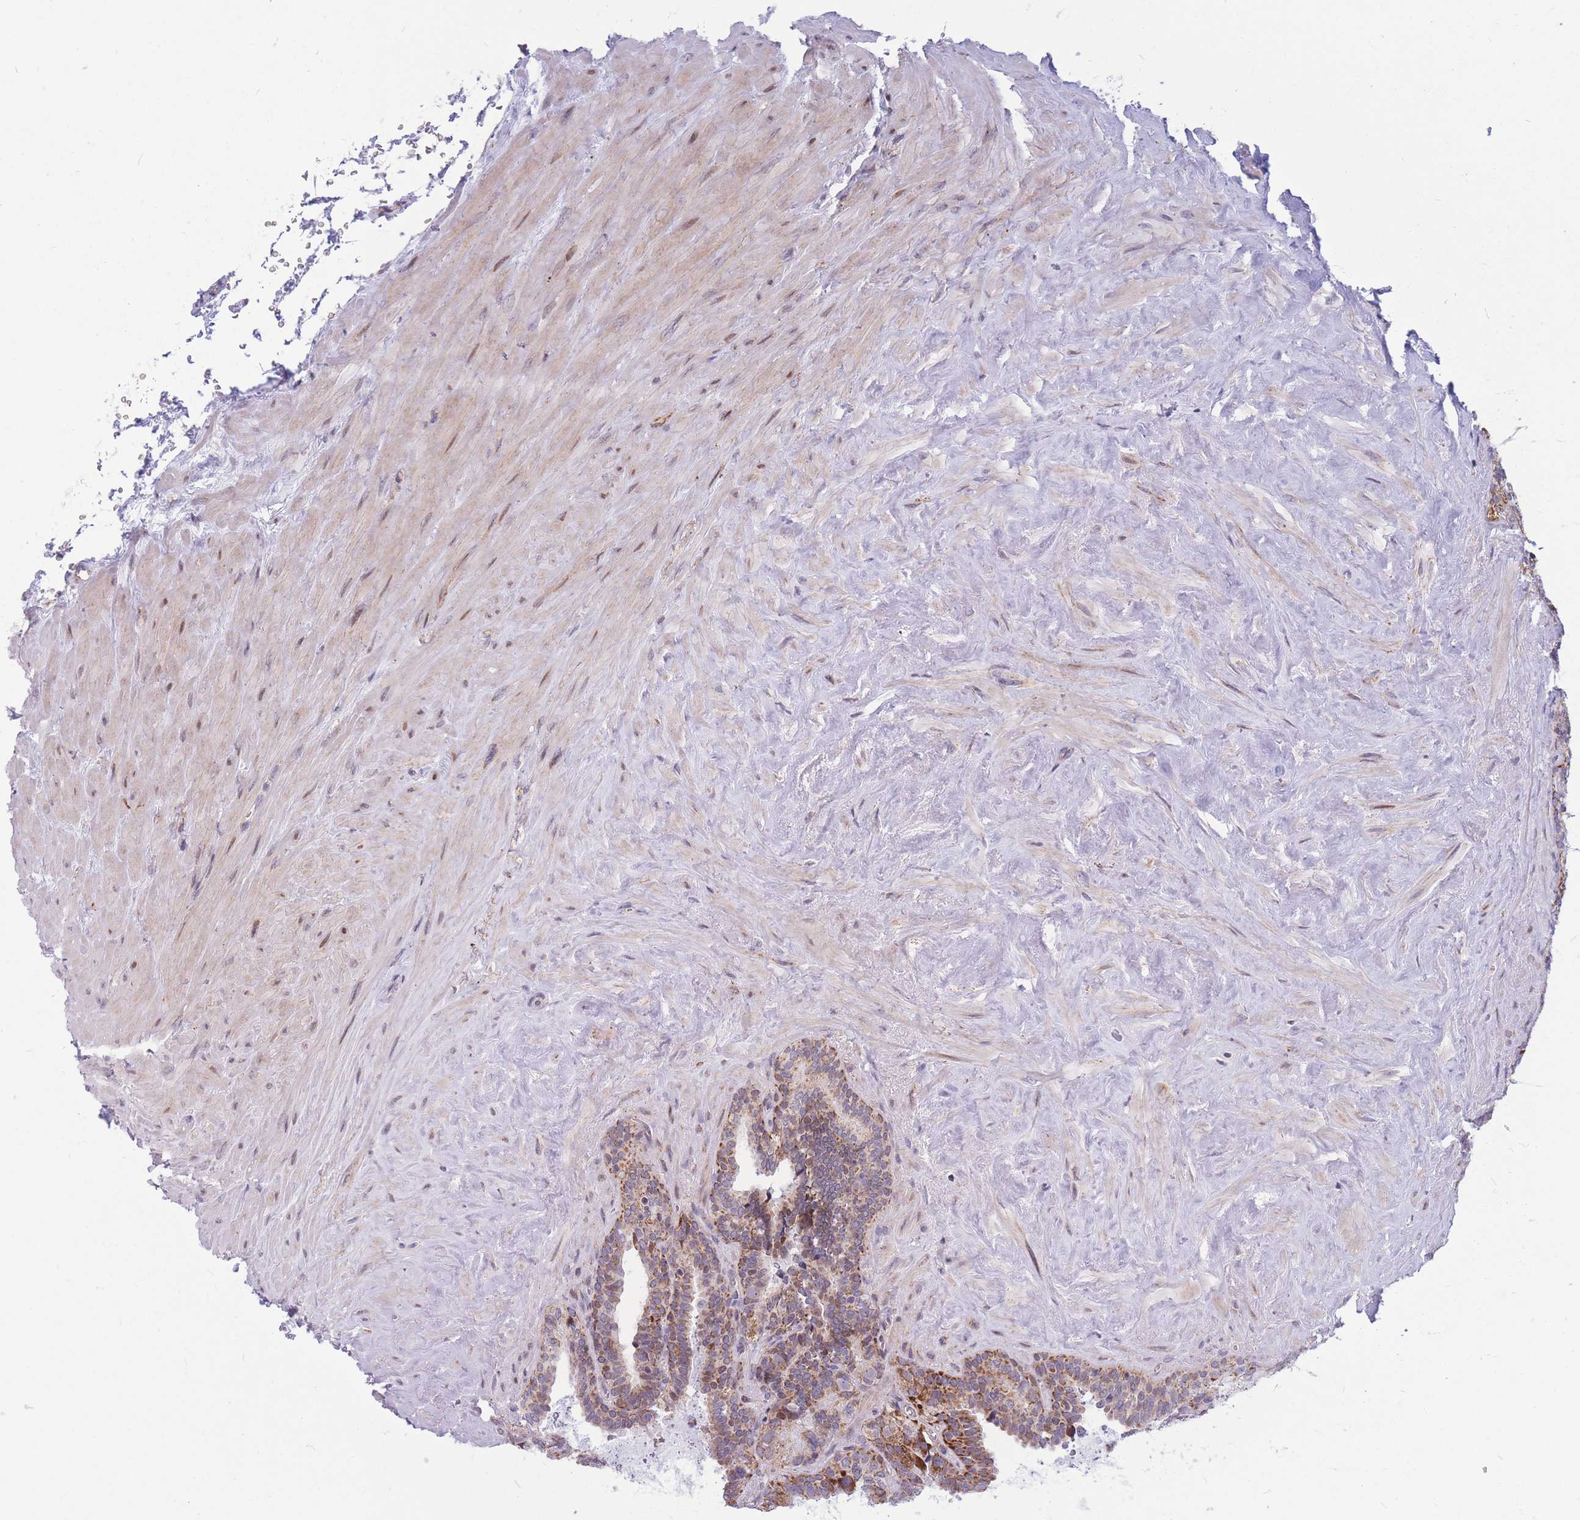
{"staining": {"intensity": "strong", "quantity": "25%-75%", "location": "cytoplasmic/membranous"}, "tissue": "seminal vesicle", "cell_type": "Glandular cells", "image_type": "normal", "snomed": [{"axis": "morphology", "description": "Normal tissue, NOS"}, {"axis": "topography", "description": "Seminal veicle"}], "caption": "About 25%-75% of glandular cells in unremarkable human seminal vesicle exhibit strong cytoplasmic/membranous protein expression as visualized by brown immunohistochemical staining.", "gene": "HSPE1", "patient": {"sex": "male", "age": 68}}